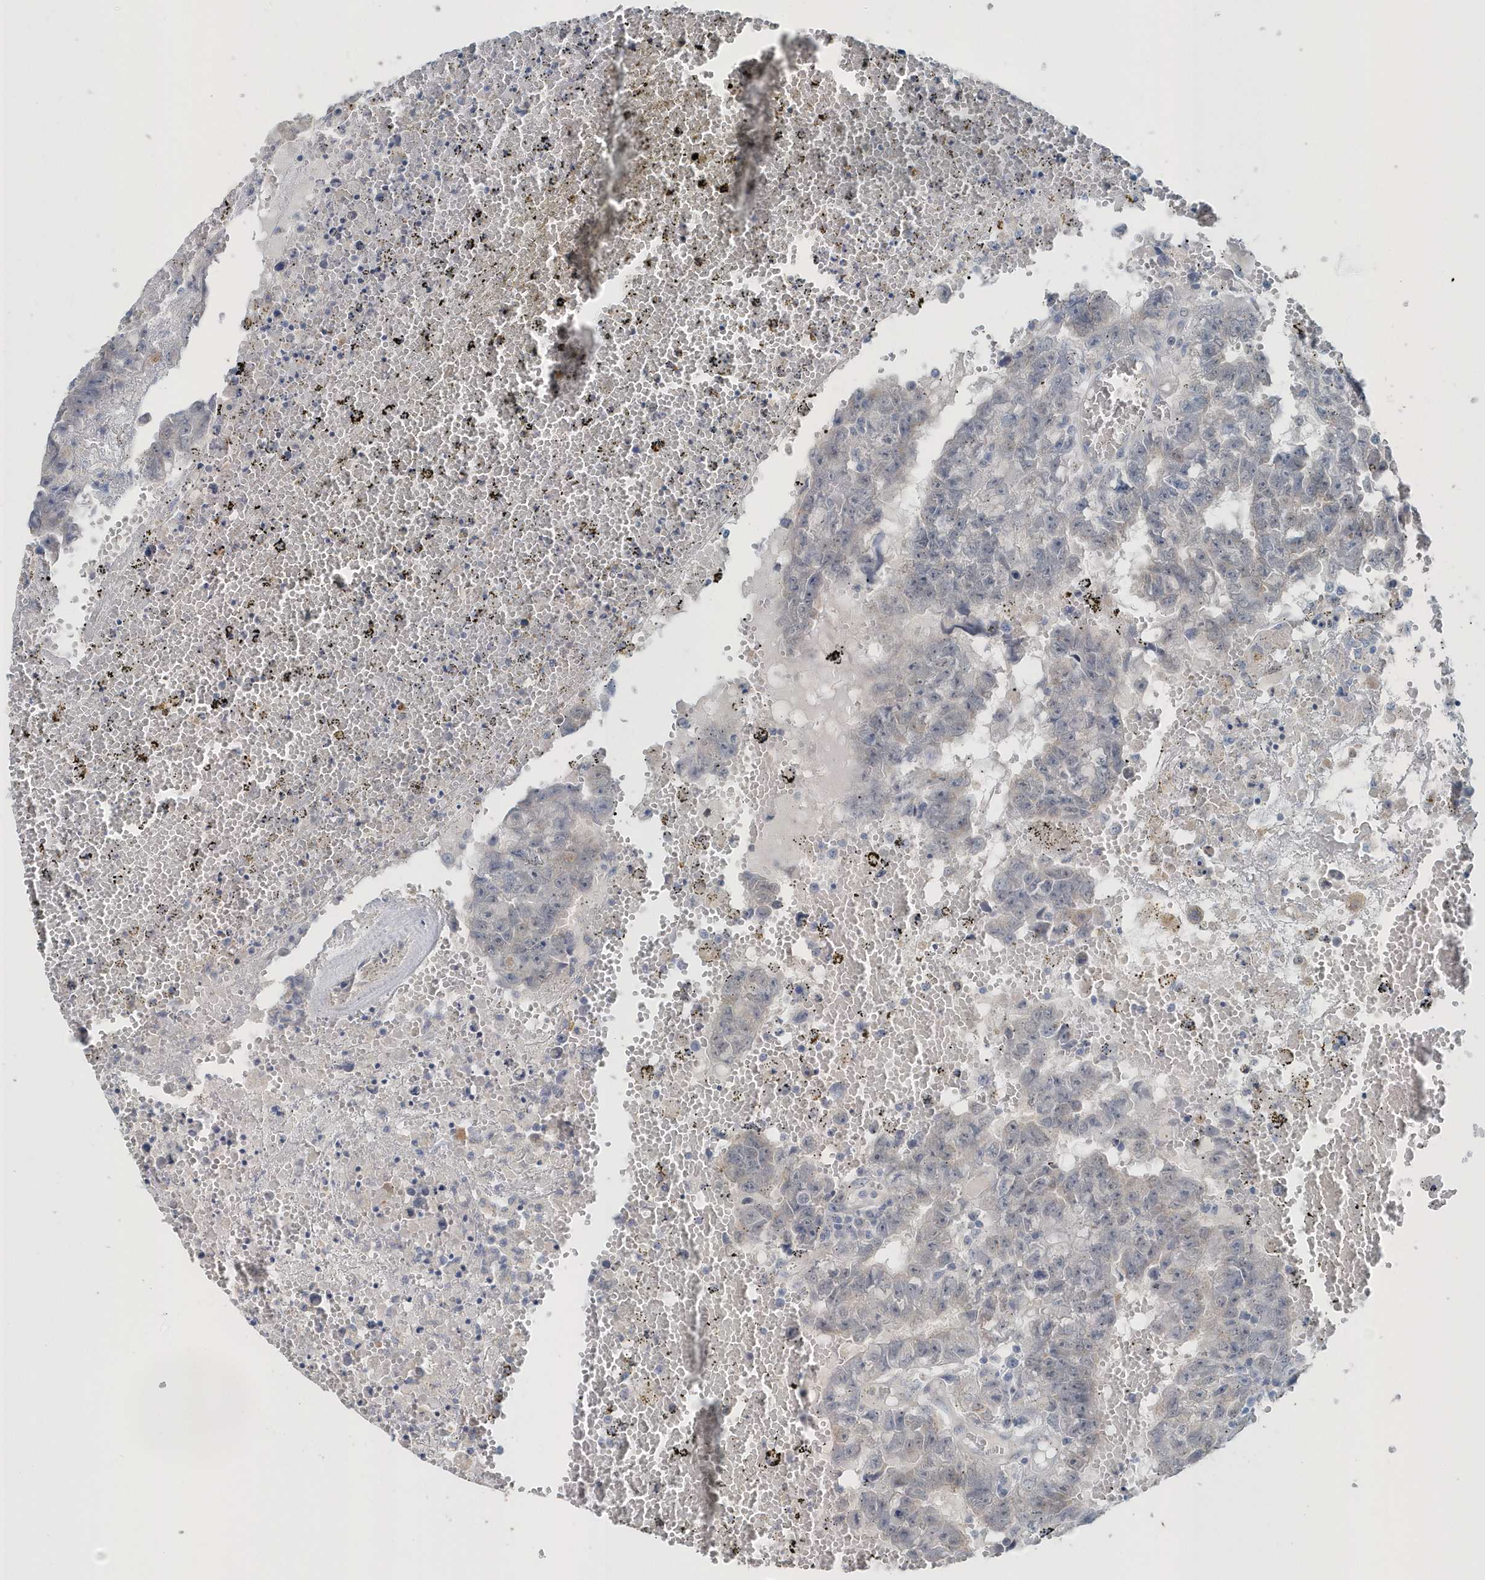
{"staining": {"intensity": "negative", "quantity": "none", "location": "none"}, "tissue": "testis cancer", "cell_type": "Tumor cells", "image_type": "cancer", "snomed": [{"axis": "morphology", "description": "Carcinoma, Embryonal, NOS"}, {"axis": "topography", "description": "Testis"}], "caption": "Immunohistochemistry (IHC) photomicrograph of testis cancer (embryonal carcinoma) stained for a protein (brown), which shows no staining in tumor cells.", "gene": "PFN2", "patient": {"sex": "male", "age": 25}}